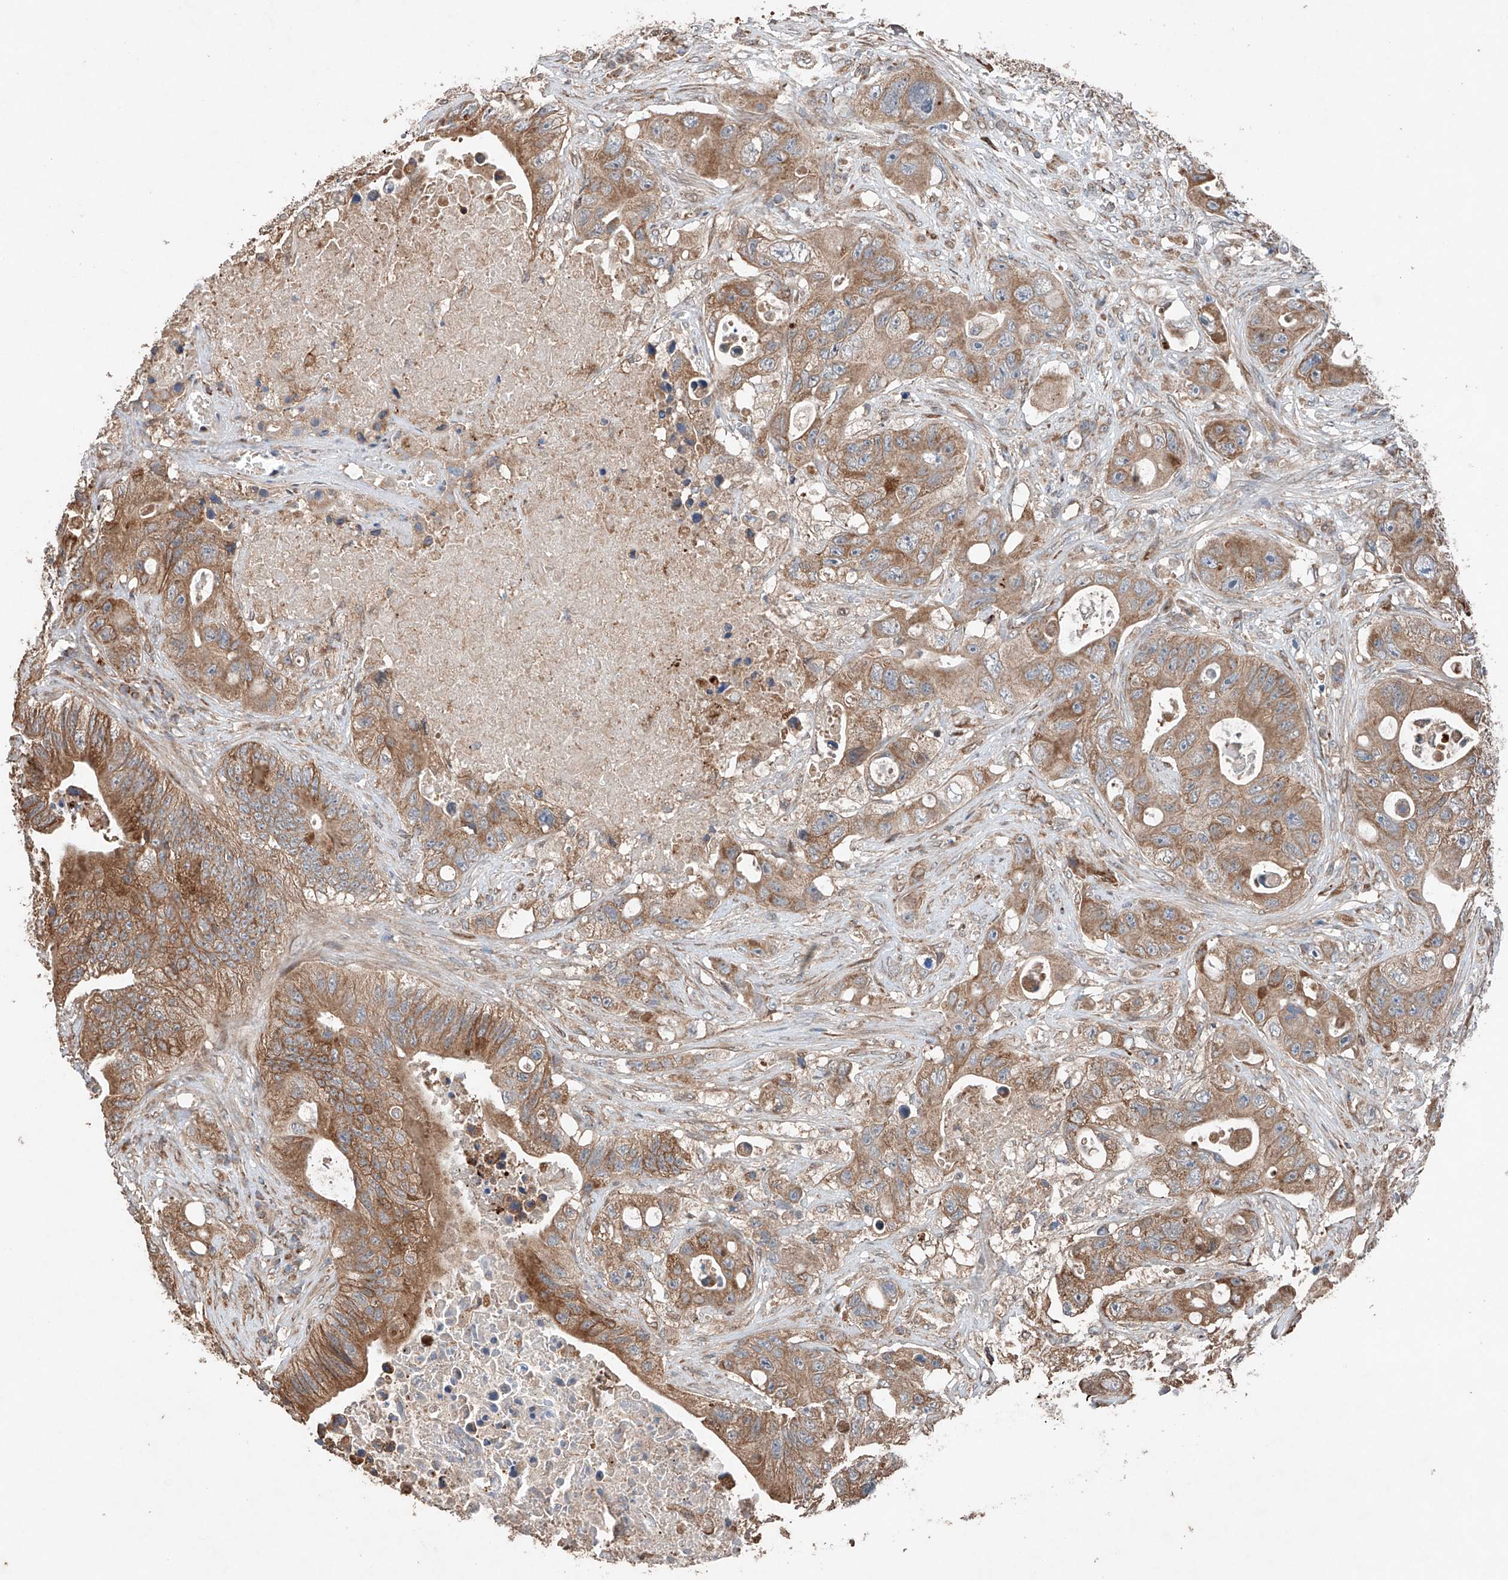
{"staining": {"intensity": "moderate", "quantity": ">75%", "location": "cytoplasmic/membranous"}, "tissue": "colorectal cancer", "cell_type": "Tumor cells", "image_type": "cancer", "snomed": [{"axis": "morphology", "description": "Adenocarcinoma, NOS"}, {"axis": "topography", "description": "Colon"}], "caption": "This micrograph shows colorectal cancer stained with immunohistochemistry to label a protein in brown. The cytoplasmic/membranous of tumor cells show moderate positivity for the protein. Nuclei are counter-stained blue.", "gene": "AP4B1", "patient": {"sex": "female", "age": 46}}